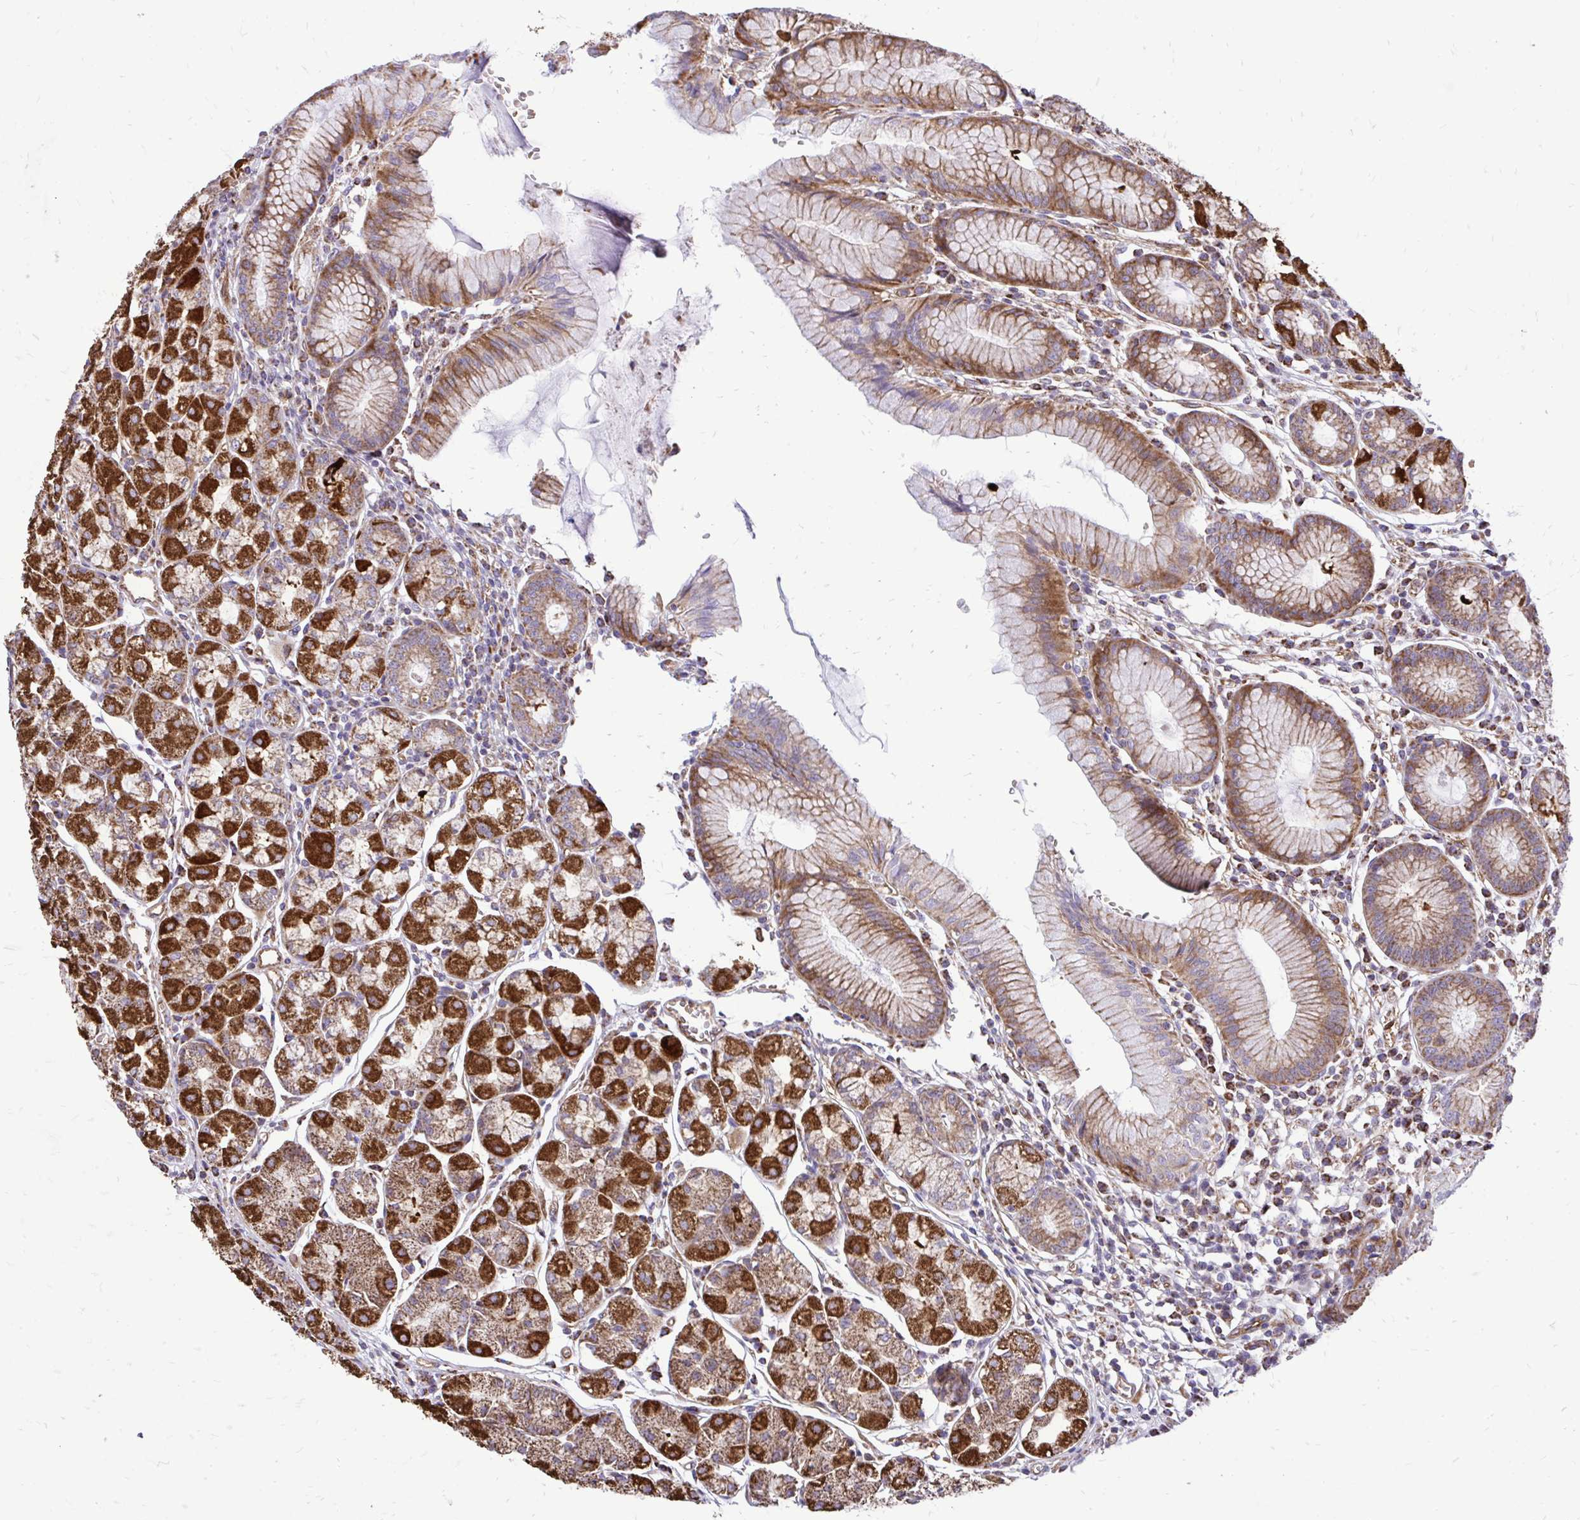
{"staining": {"intensity": "strong", "quantity": "25%-75%", "location": "cytoplasmic/membranous"}, "tissue": "stomach", "cell_type": "Glandular cells", "image_type": "normal", "snomed": [{"axis": "morphology", "description": "Normal tissue, NOS"}, {"axis": "topography", "description": "Stomach"}], "caption": "This histopathology image exhibits IHC staining of unremarkable human stomach, with high strong cytoplasmic/membranous expression in about 25%-75% of glandular cells.", "gene": "UBE2C", "patient": {"sex": "male", "age": 55}}